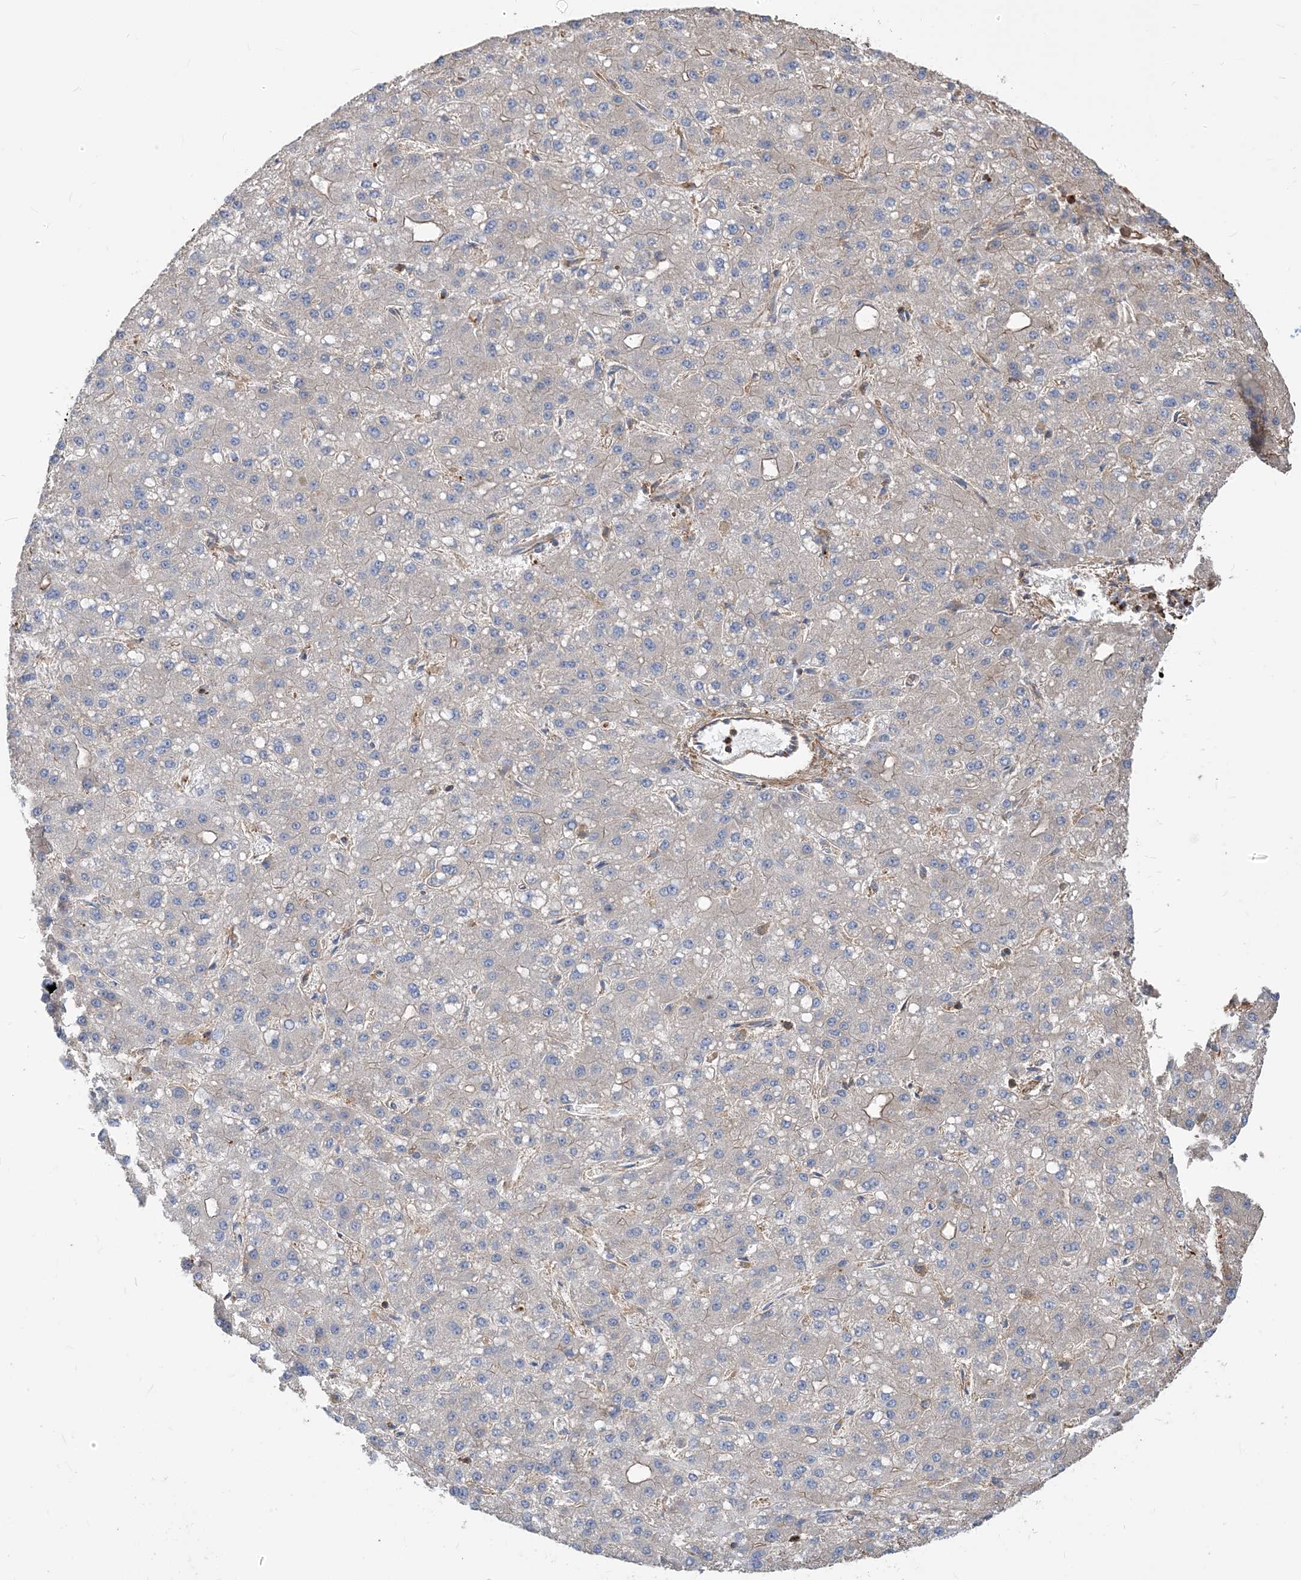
{"staining": {"intensity": "negative", "quantity": "none", "location": "none"}, "tissue": "liver cancer", "cell_type": "Tumor cells", "image_type": "cancer", "snomed": [{"axis": "morphology", "description": "Carcinoma, Hepatocellular, NOS"}, {"axis": "topography", "description": "Liver"}], "caption": "High power microscopy photomicrograph of an immunohistochemistry (IHC) histopathology image of liver hepatocellular carcinoma, revealing no significant expression in tumor cells.", "gene": "PARVG", "patient": {"sex": "male", "age": 67}}